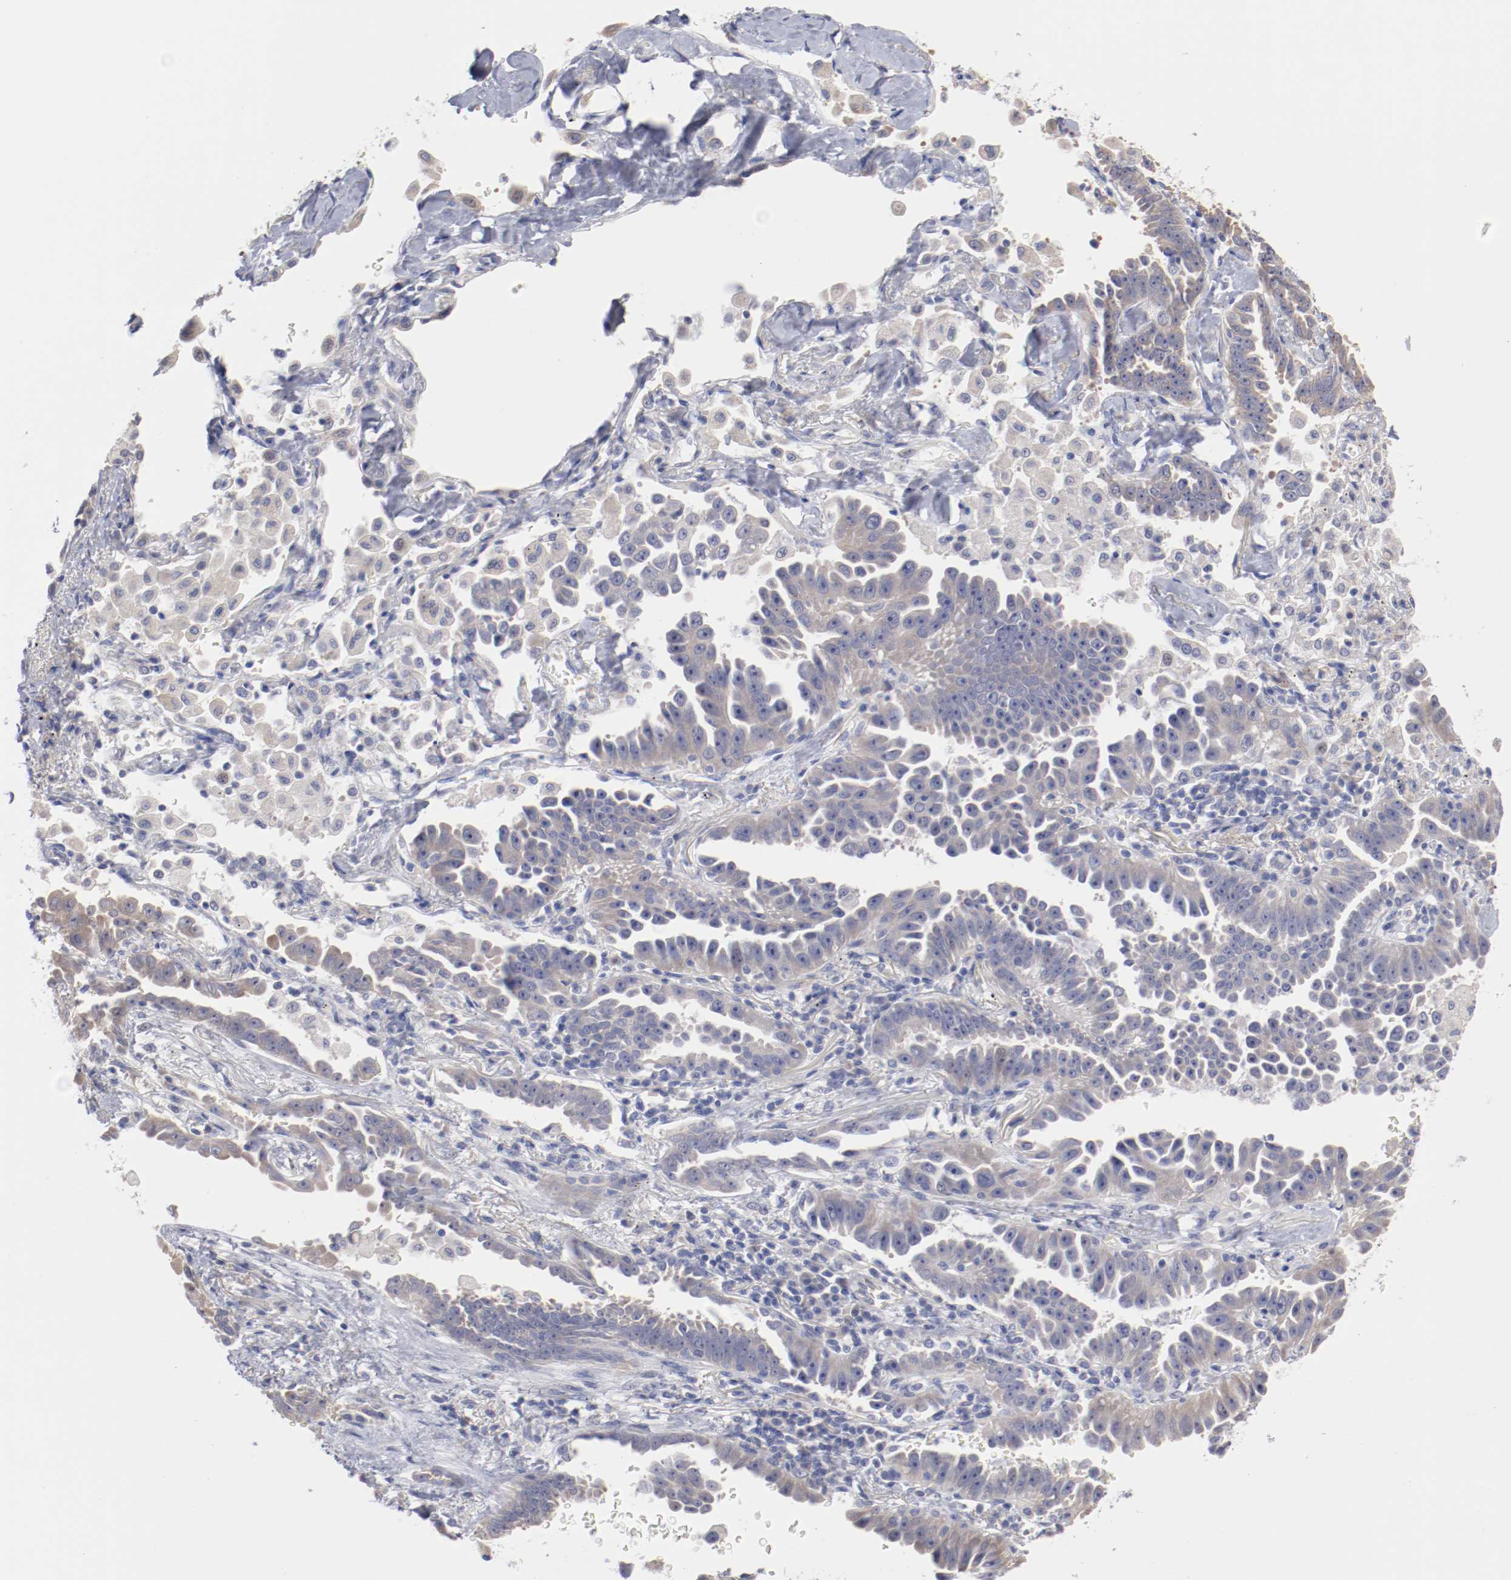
{"staining": {"intensity": "weak", "quantity": ">75%", "location": "cytoplasmic/membranous"}, "tissue": "lung cancer", "cell_type": "Tumor cells", "image_type": "cancer", "snomed": [{"axis": "morphology", "description": "Adenocarcinoma, NOS"}, {"axis": "topography", "description": "Lung"}], "caption": "Protein expression analysis of lung adenocarcinoma demonstrates weak cytoplasmic/membranous positivity in about >75% of tumor cells.", "gene": "CPE", "patient": {"sex": "female", "age": 64}}